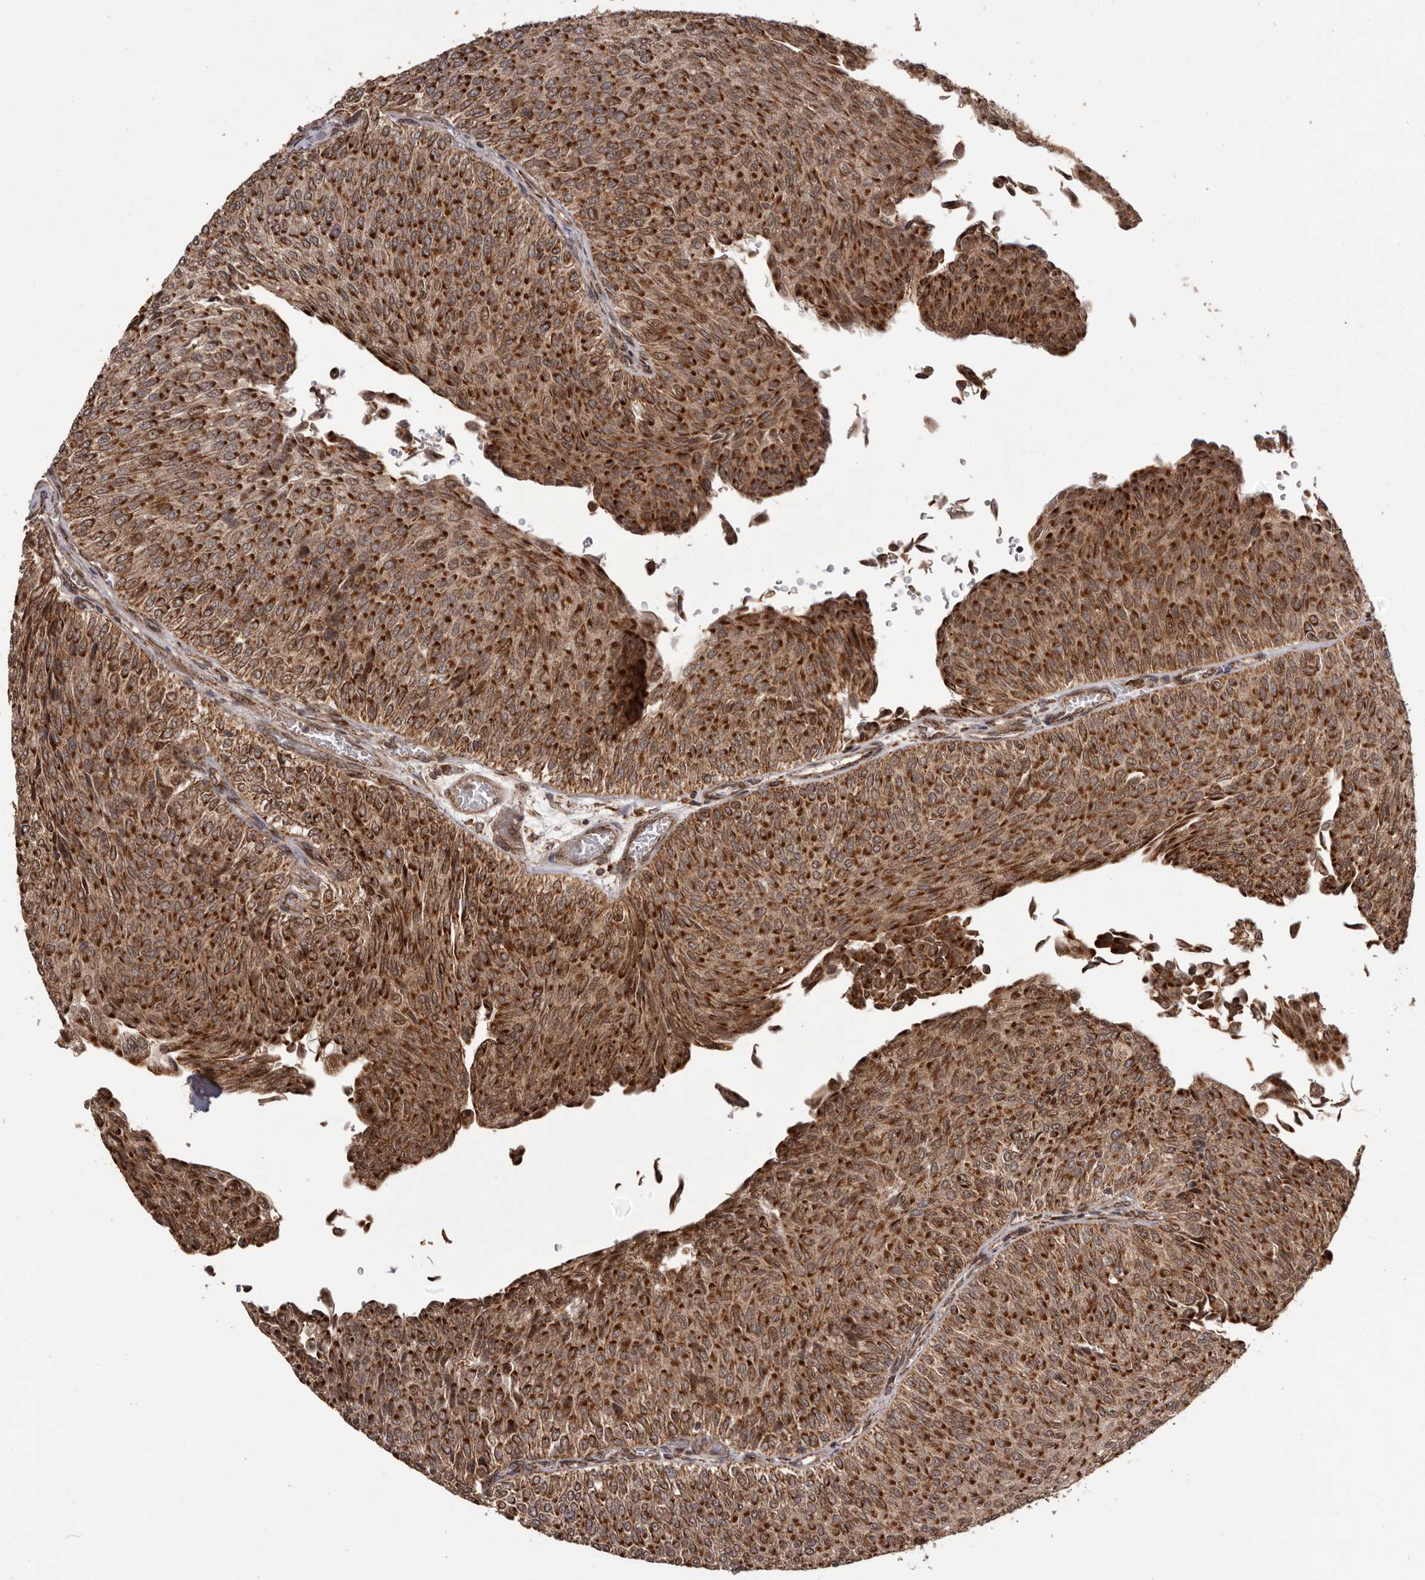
{"staining": {"intensity": "strong", "quantity": ">75%", "location": "cytoplasmic/membranous"}, "tissue": "urothelial cancer", "cell_type": "Tumor cells", "image_type": "cancer", "snomed": [{"axis": "morphology", "description": "Urothelial carcinoma, Low grade"}, {"axis": "topography", "description": "Urinary bladder"}], "caption": "The micrograph exhibits immunohistochemical staining of urothelial cancer. There is strong cytoplasmic/membranous expression is identified in approximately >75% of tumor cells.", "gene": "CHRM2", "patient": {"sex": "male", "age": 78}}